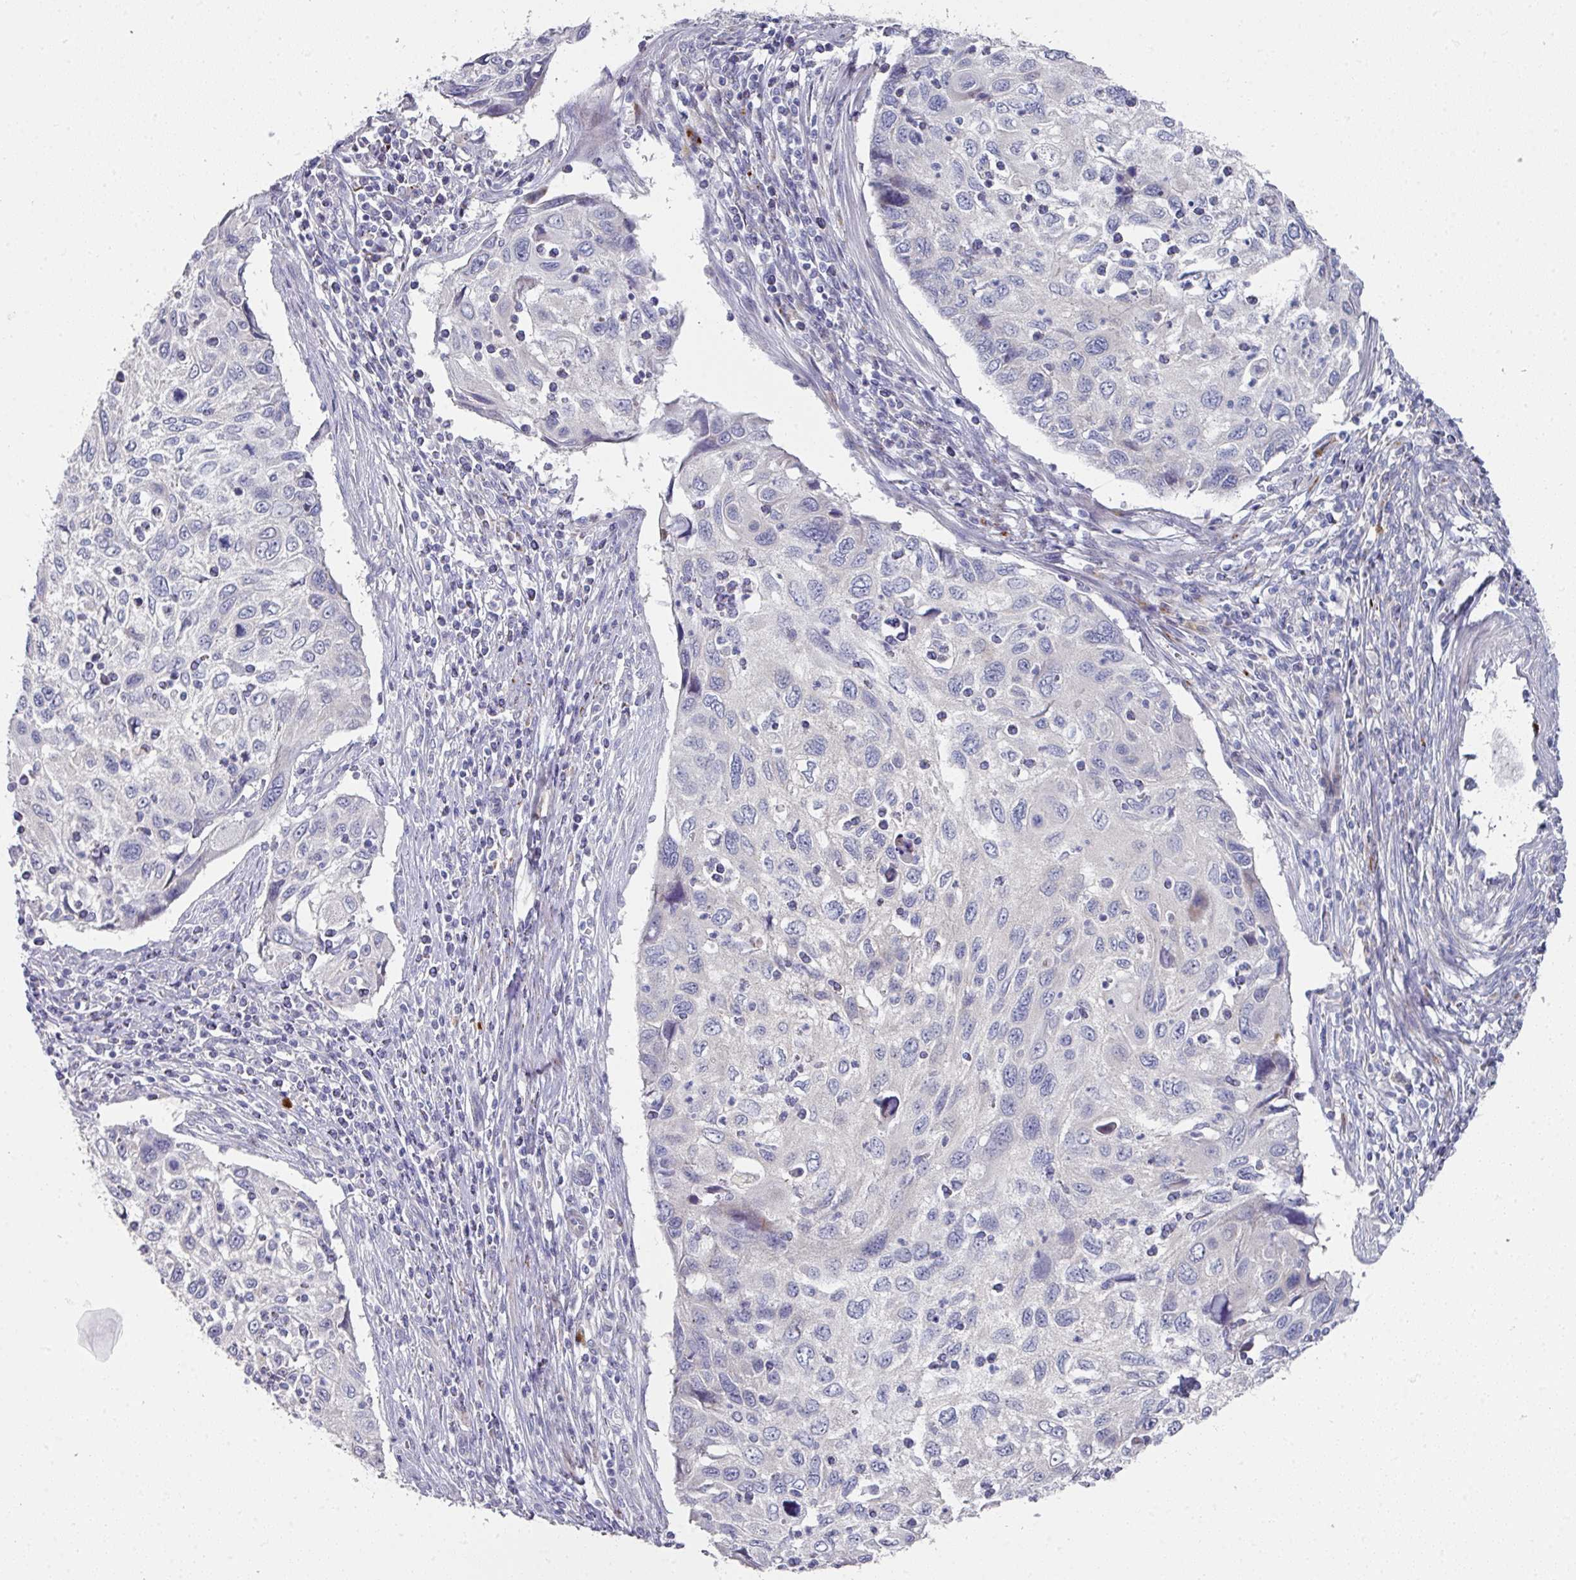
{"staining": {"intensity": "negative", "quantity": "none", "location": "none"}, "tissue": "cervical cancer", "cell_type": "Tumor cells", "image_type": "cancer", "snomed": [{"axis": "morphology", "description": "Squamous cell carcinoma, NOS"}, {"axis": "topography", "description": "Cervix"}], "caption": "Photomicrograph shows no significant protein staining in tumor cells of cervical cancer. (Stains: DAB (3,3'-diaminobenzidine) IHC with hematoxylin counter stain, Microscopy: brightfield microscopy at high magnification).", "gene": "NT5C1A", "patient": {"sex": "female", "age": 70}}